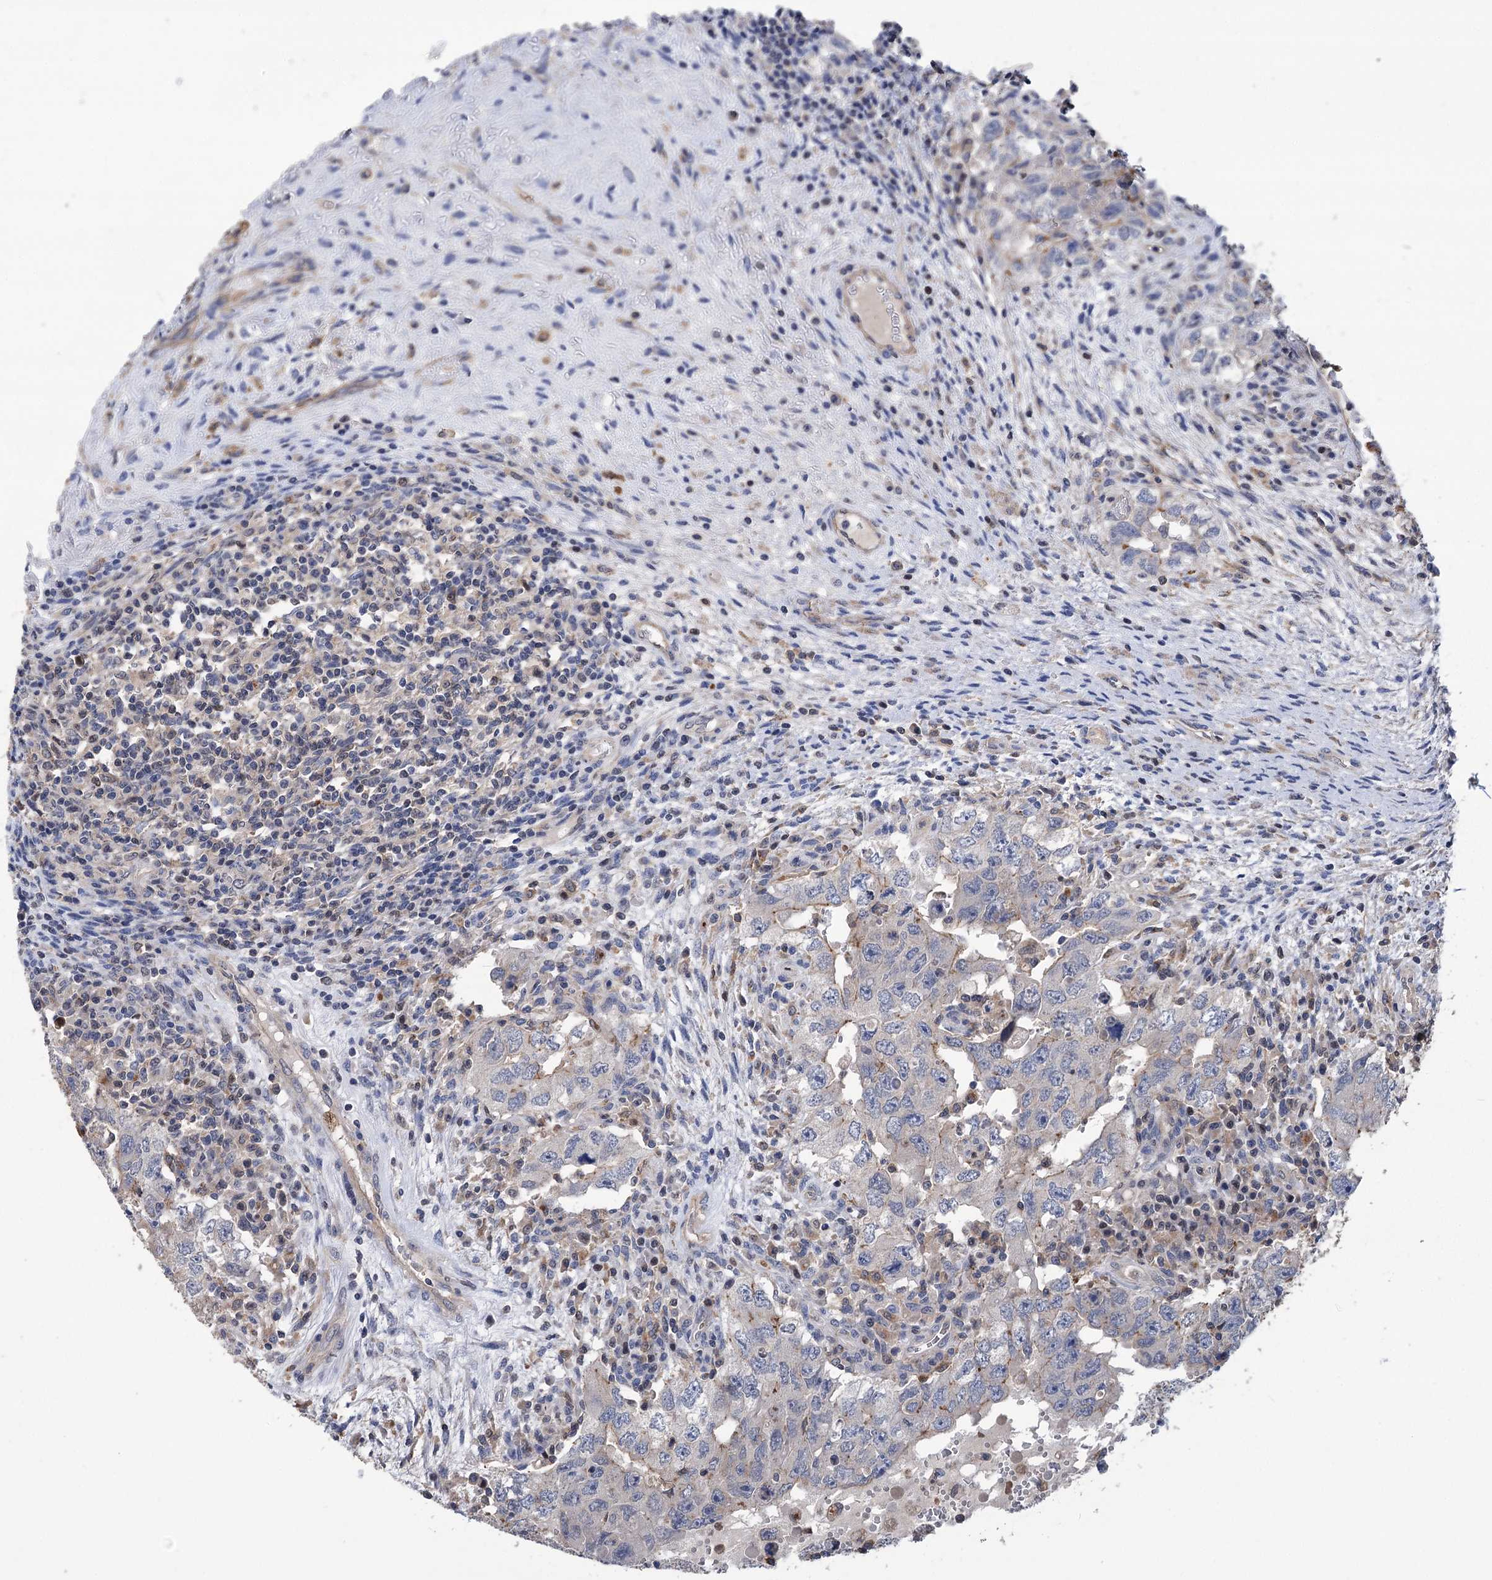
{"staining": {"intensity": "negative", "quantity": "none", "location": "none"}, "tissue": "testis cancer", "cell_type": "Tumor cells", "image_type": "cancer", "snomed": [{"axis": "morphology", "description": "Carcinoma, Embryonal, NOS"}, {"axis": "topography", "description": "Testis"}], "caption": "IHC image of human testis embryonal carcinoma stained for a protein (brown), which displays no positivity in tumor cells.", "gene": "DPP3", "patient": {"sex": "male", "age": 26}}